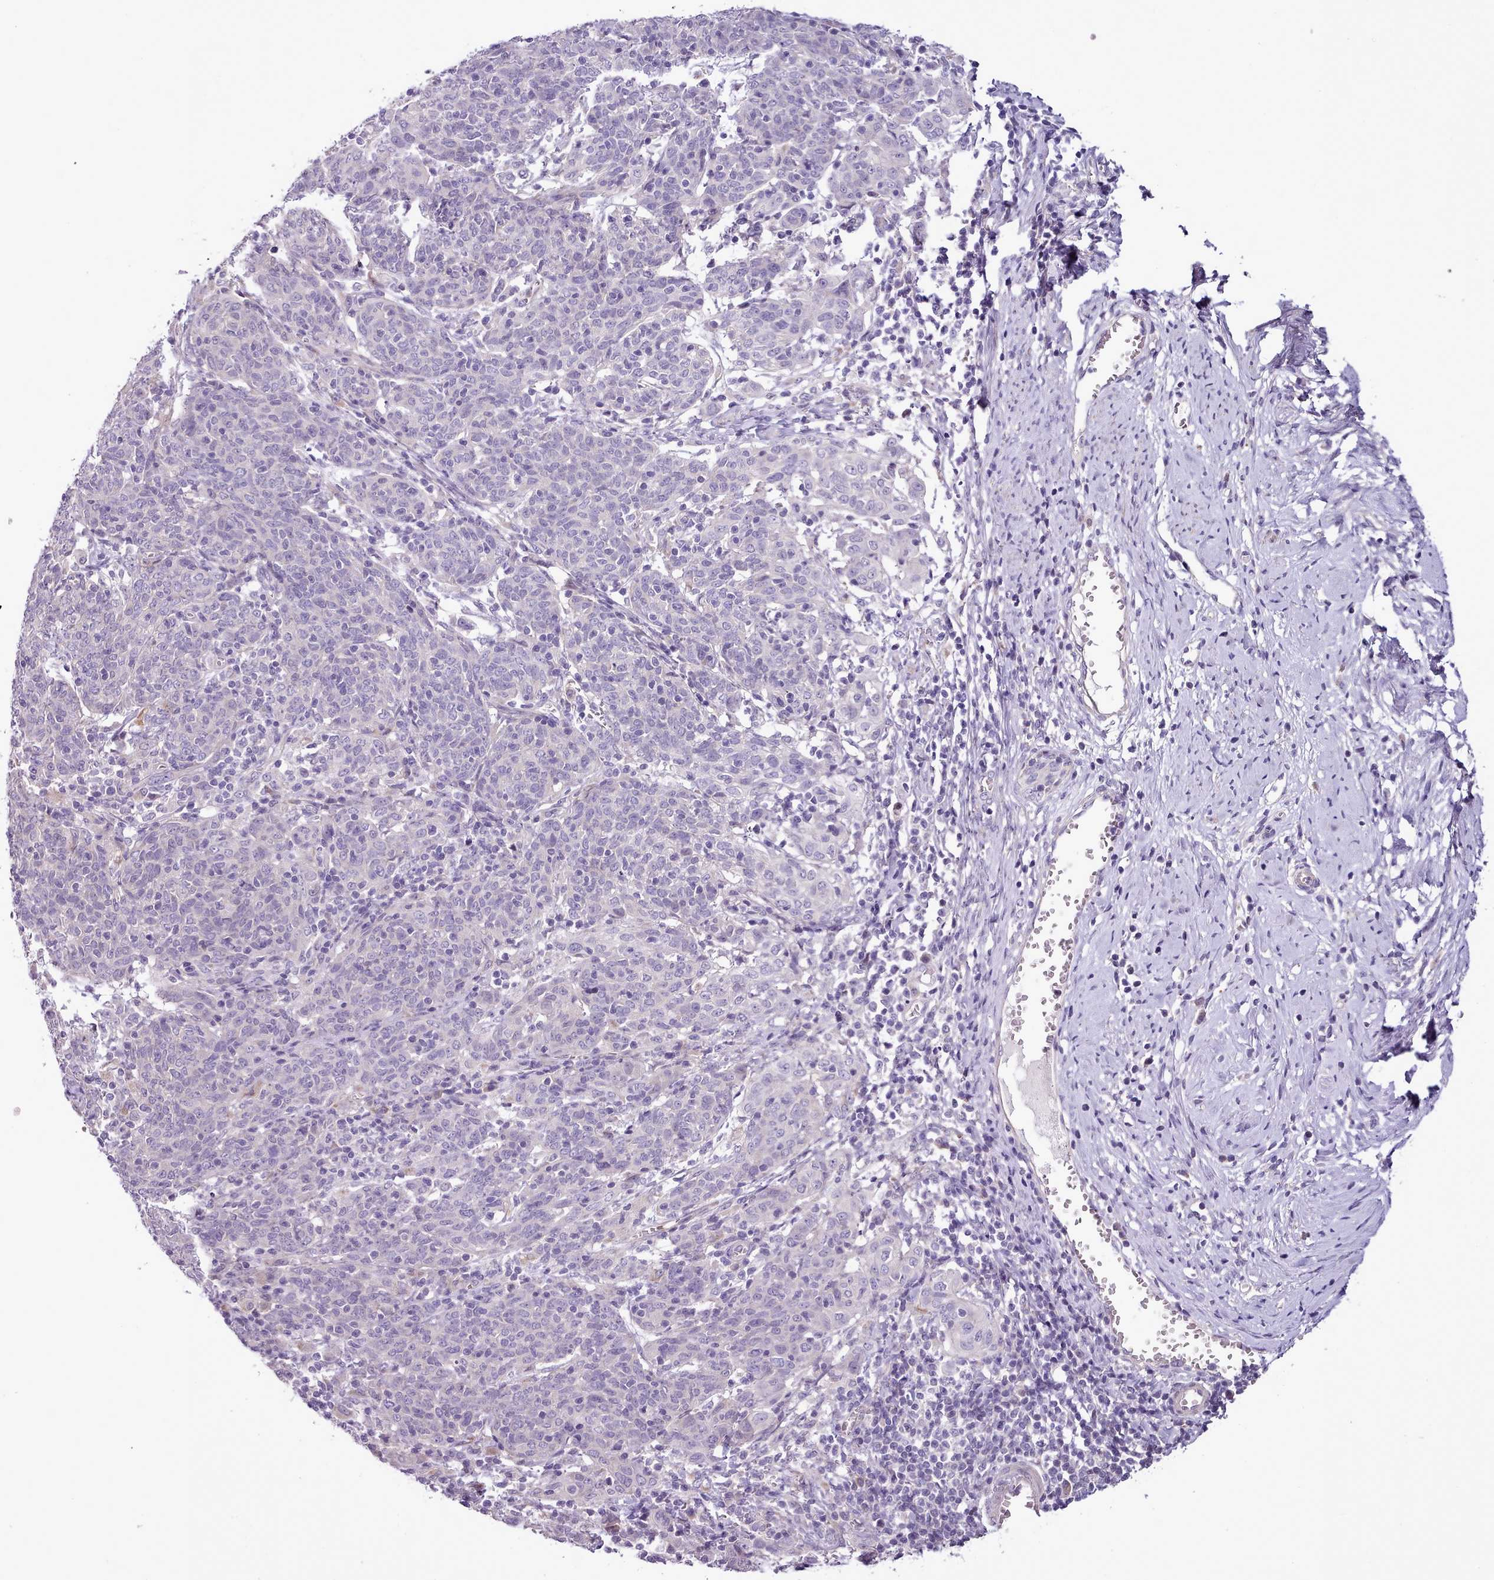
{"staining": {"intensity": "negative", "quantity": "none", "location": "none"}, "tissue": "cervical cancer", "cell_type": "Tumor cells", "image_type": "cancer", "snomed": [{"axis": "morphology", "description": "Squamous cell carcinoma, NOS"}, {"axis": "topography", "description": "Cervix"}], "caption": "Human squamous cell carcinoma (cervical) stained for a protein using IHC displays no staining in tumor cells.", "gene": "SETX", "patient": {"sex": "female", "age": 67}}